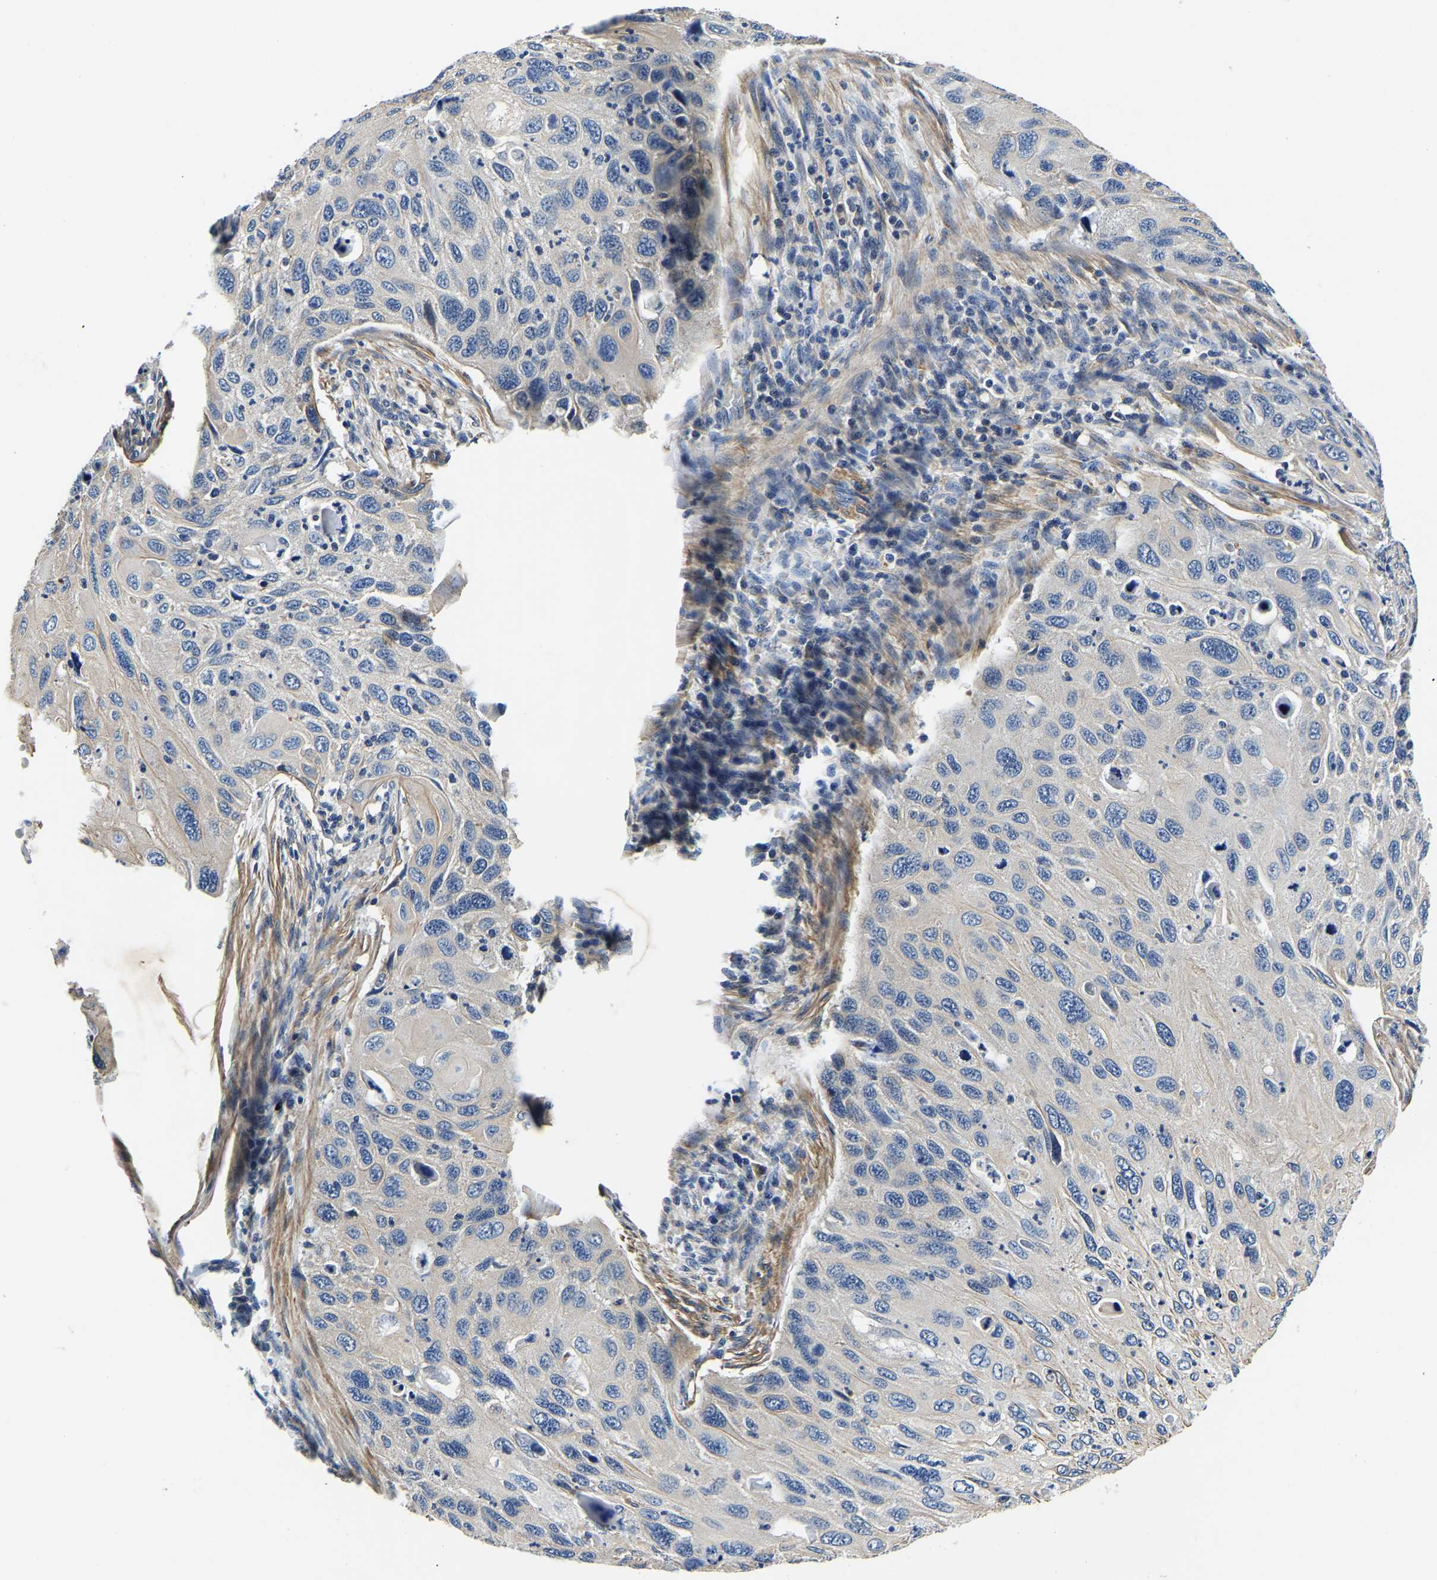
{"staining": {"intensity": "negative", "quantity": "none", "location": "none"}, "tissue": "cervical cancer", "cell_type": "Tumor cells", "image_type": "cancer", "snomed": [{"axis": "morphology", "description": "Squamous cell carcinoma, NOS"}, {"axis": "topography", "description": "Cervix"}], "caption": "The photomicrograph shows no significant staining in tumor cells of cervical cancer (squamous cell carcinoma). (Stains: DAB immunohistochemistry with hematoxylin counter stain, Microscopy: brightfield microscopy at high magnification).", "gene": "KCTD17", "patient": {"sex": "female", "age": 70}}